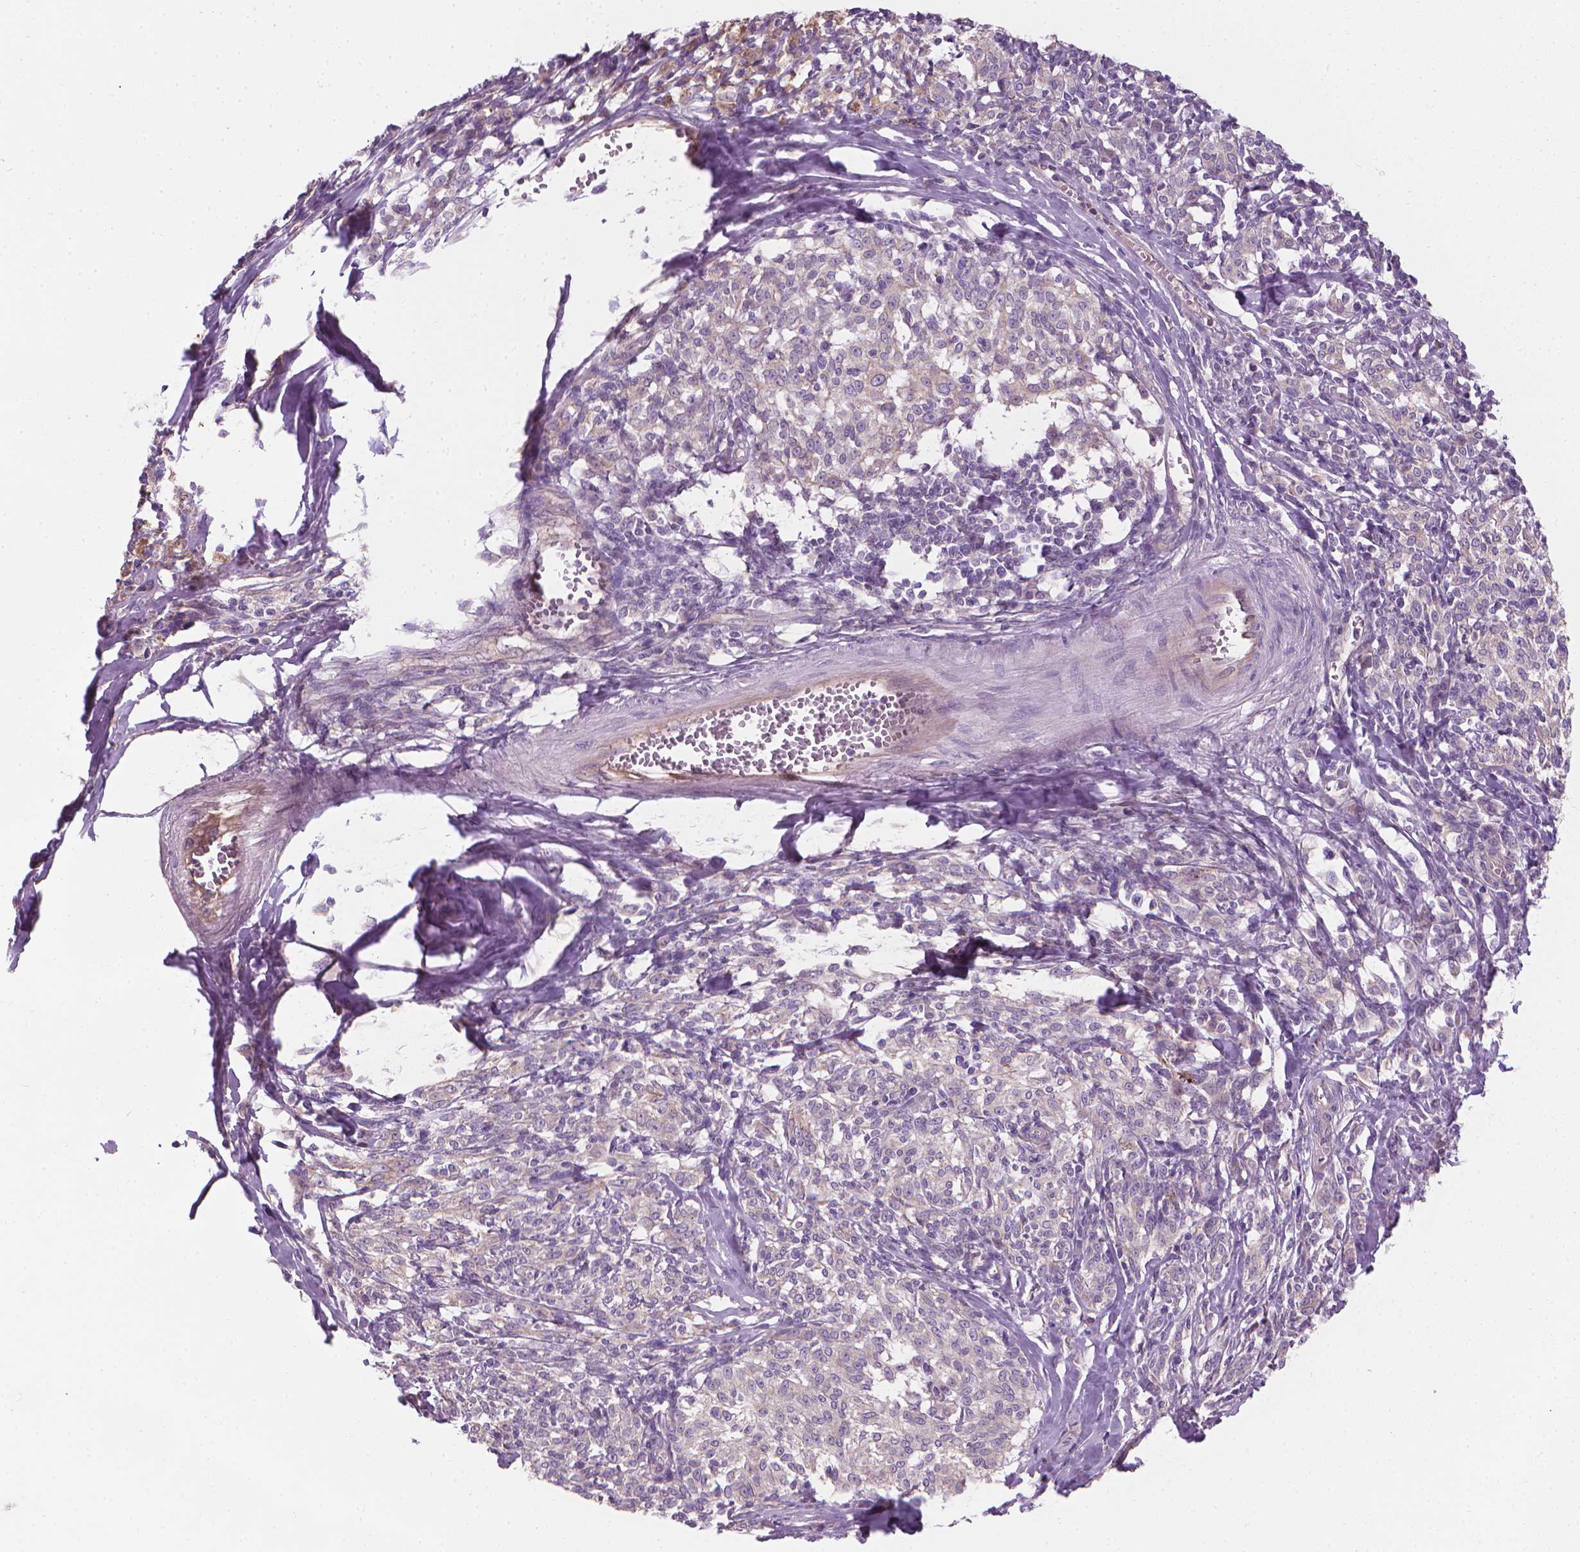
{"staining": {"intensity": "negative", "quantity": "none", "location": "none"}, "tissue": "melanoma", "cell_type": "Tumor cells", "image_type": "cancer", "snomed": [{"axis": "morphology", "description": "Malignant melanoma, NOS"}, {"axis": "topography", "description": "Skin"}], "caption": "A high-resolution photomicrograph shows IHC staining of malignant melanoma, which demonstrates no significant expression in tumor cells.", "gene": "RIIAD1", "patient": {"sex": "female", "age": 72}}